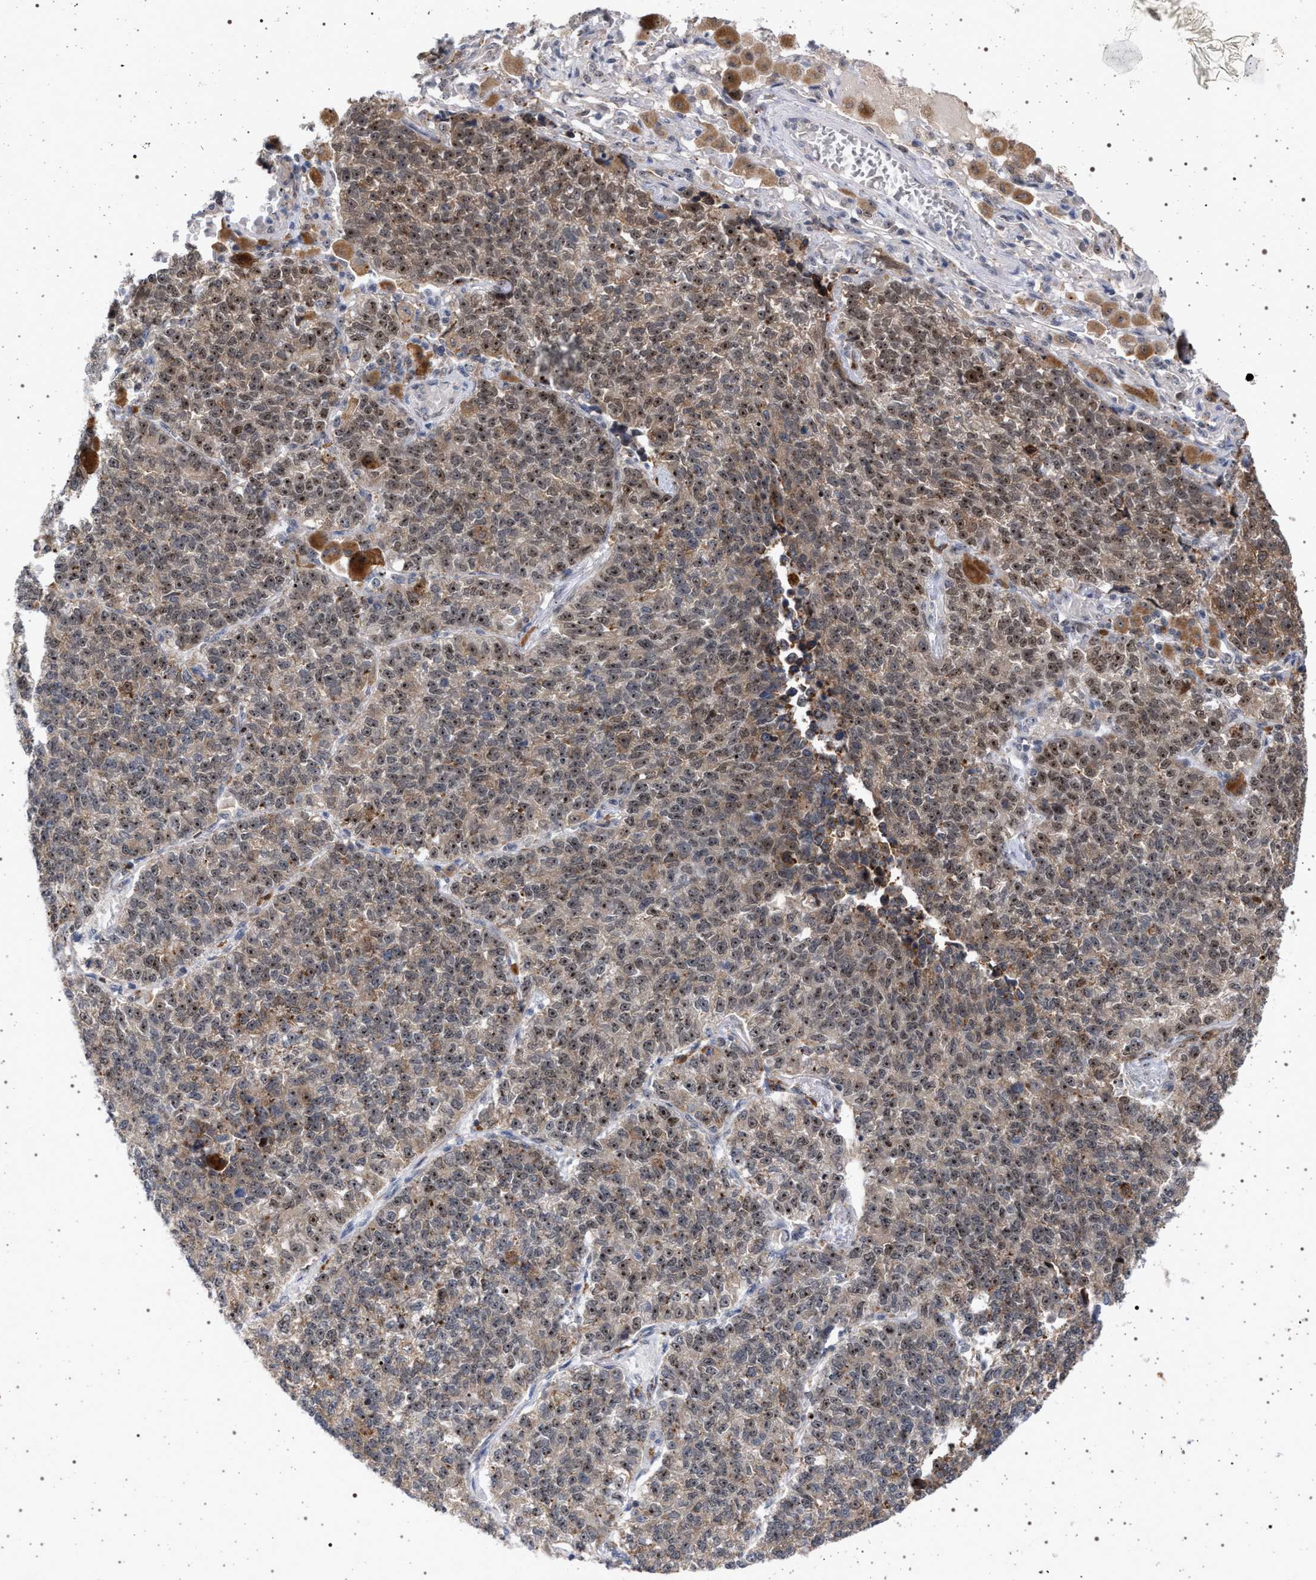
{"staining": {"intensity": "moderate", "quantity": ">75%", "location": "cytoplasmic/membranous,nuclear"}, "tissue": "lung cancer", "cell_type": "Tumor cells", "image_type": "cancer", "snomed": [{"axis": "morphology", "description": "Adenocarcinoma, NOS"}, {"axis": "topography", "description": "Lung"}], "caption": "A brown stain highlights moderate cytoplasmic/membranous and nuclear positivity of a protein in human lung adenocarcinoma tumor cells.", "gene": "ELAC2", "patient": {"sex": "male", "age": 49}}